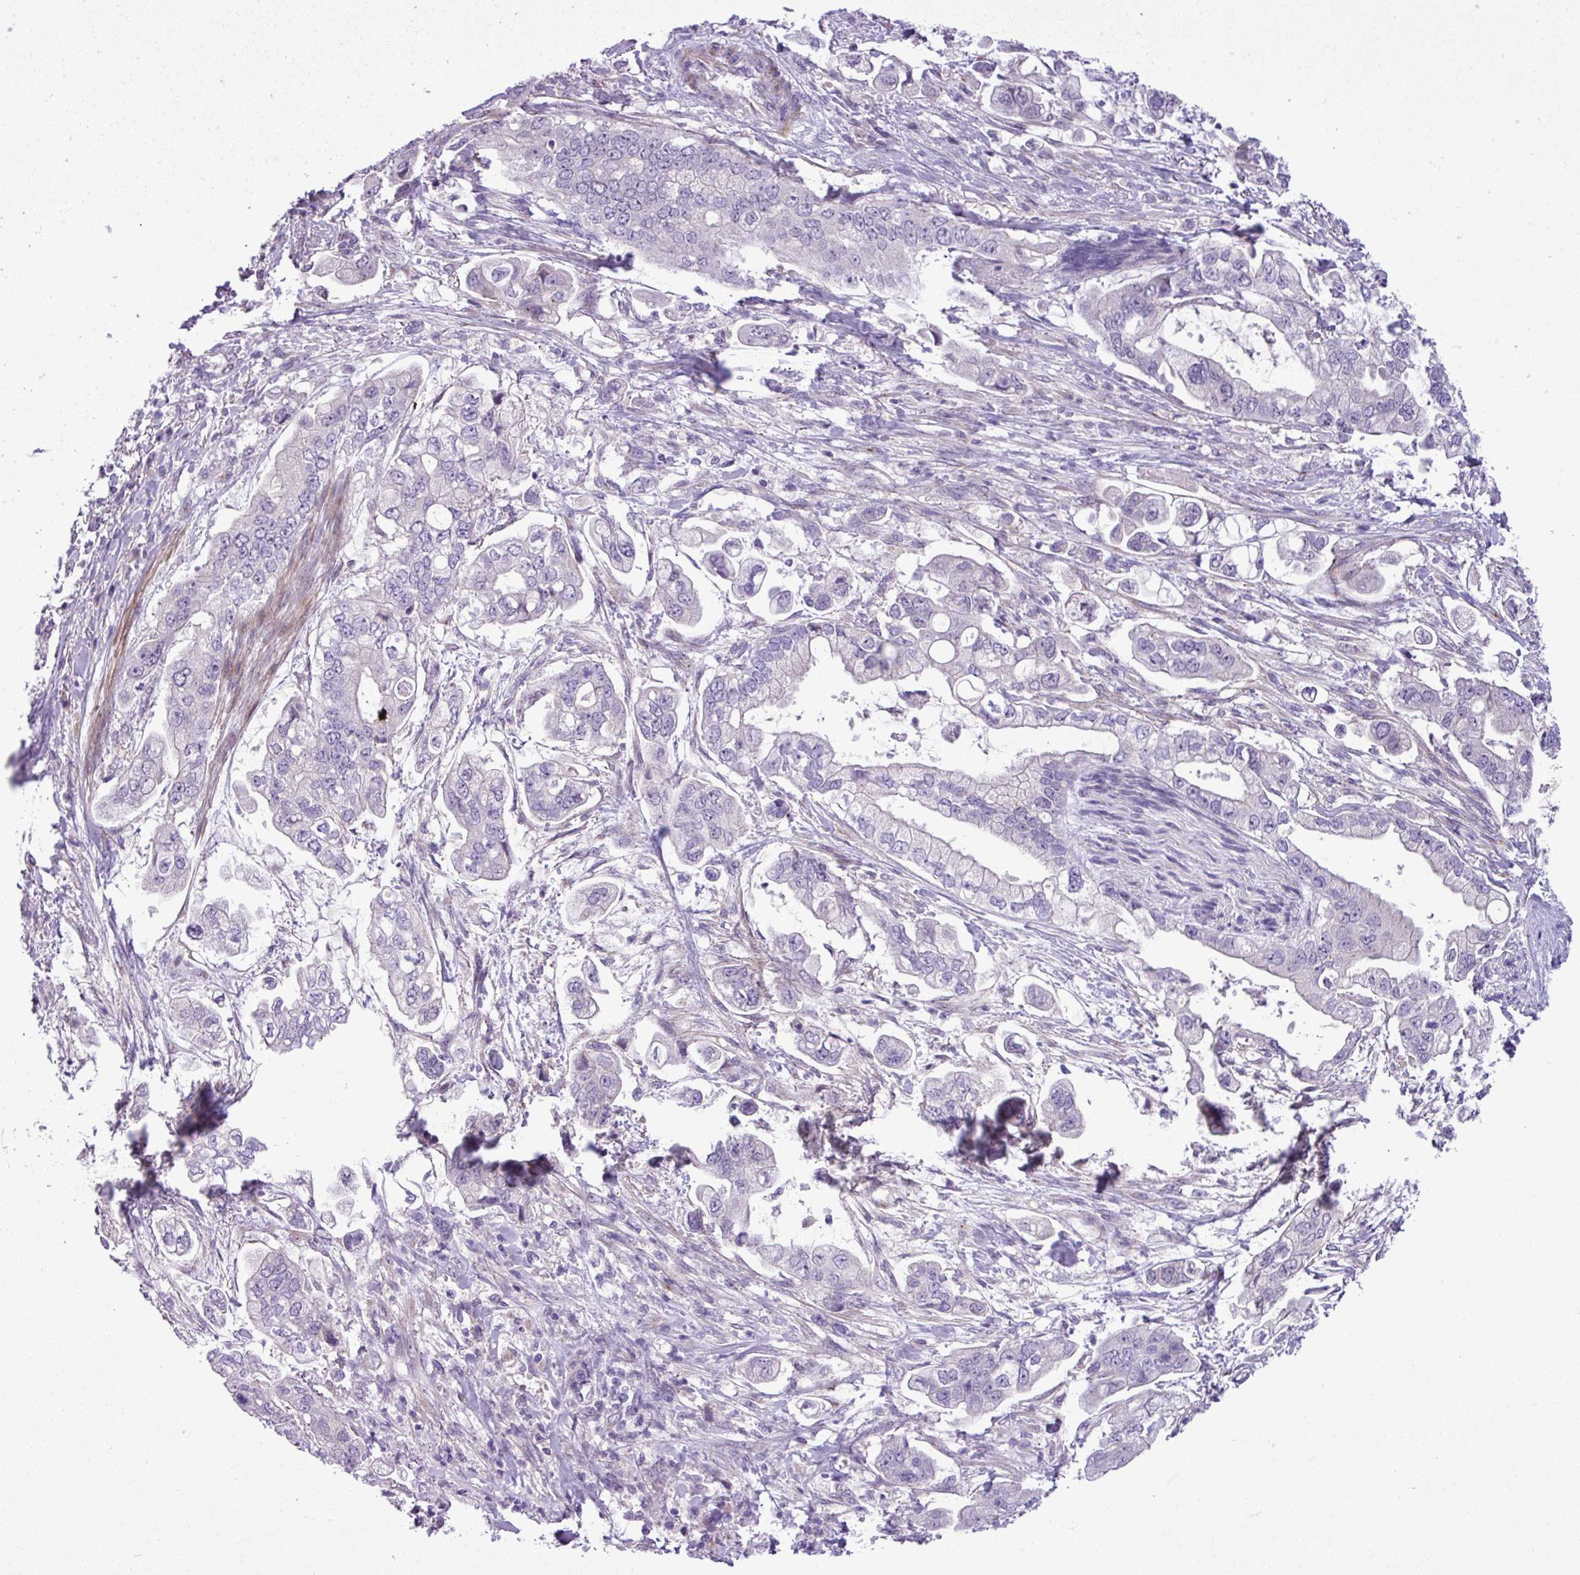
{"staining": {"intensity": "negative", "quantity": "none", "location": "none"}, "tissue": "stomach cancer", "cell_type": "Tumor cells", "image_type": "cancer", "snomed": [{"axis": "morphology", "description": "Adenocarcinoma, NOS"}, {"axis": "topography", "description": "Stomach"}], "caption": "Stomach cancer was stained to show a protein in brown. There is no significant positivity in tumor cells. (Stains: DAB IHC with hematoxylin counter stain, Microscopy: brightfield microscopy at high magnification).", "gene": "SPINK8", "patient": {"sex": "male", "age": 62}}